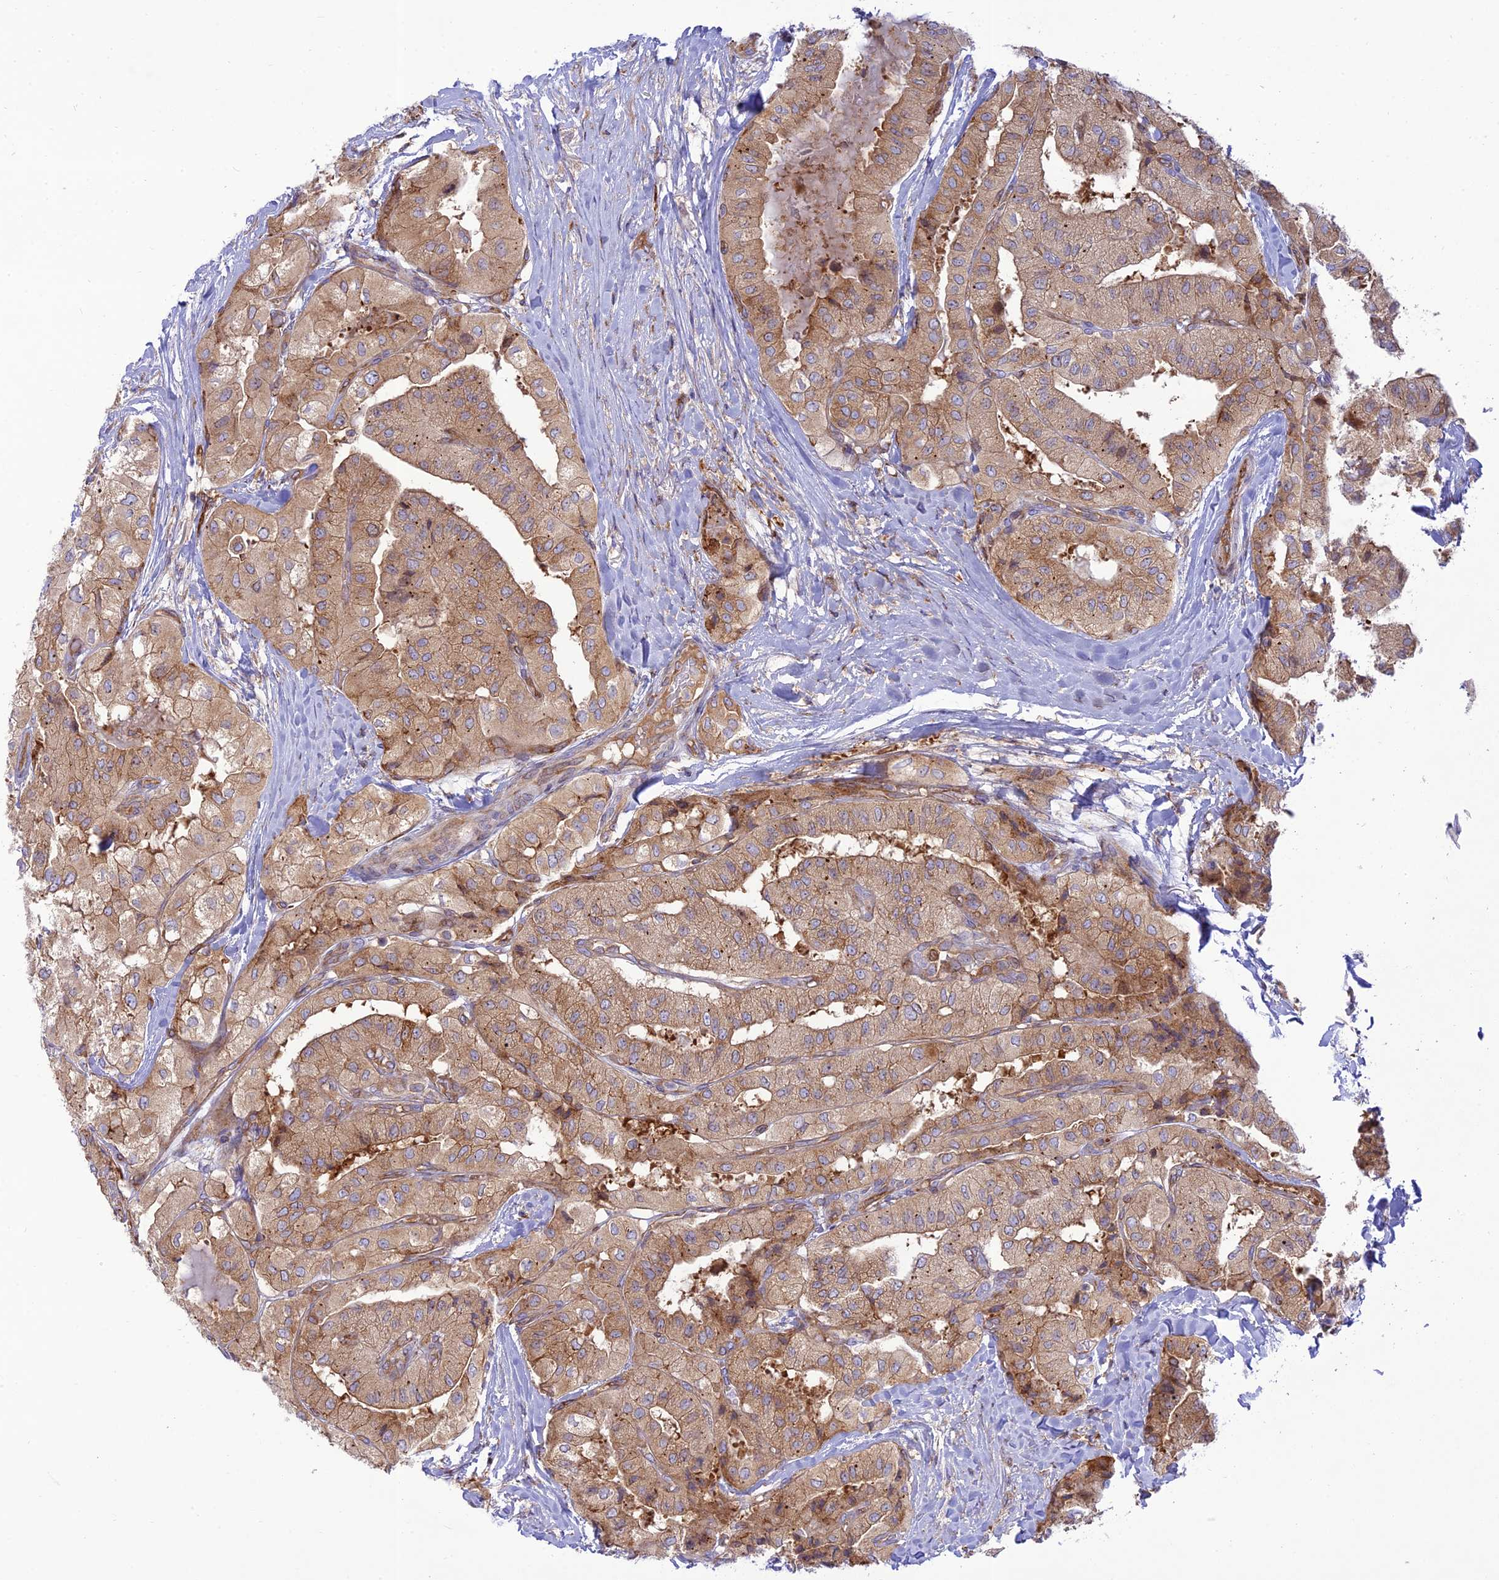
{"staining": {"intensity": "moderate", "quantity": ">75%", "location": "cytoplasmic/membranous"}, "tissue": "thyroid cancer", "cell_type": "Tumor cells", "image_type": "cancer", "snomed": [{"axis": "morphology", "description": "Papillary adenocarcinoma, NOS"}, {"axis": "topography", "description": "Thyroid gland"}], "caption": "Protein expression analysis of thyroid cancer shows moderate cytoplasmic/membranous positivity in about >75% of tumor cells. (DAB (3,3'-diaminobenzidine) IHC with brightfield microscopy, high magnification).", "gene": "PIMREG", "patient": {"sex": "female", "age": 59}}